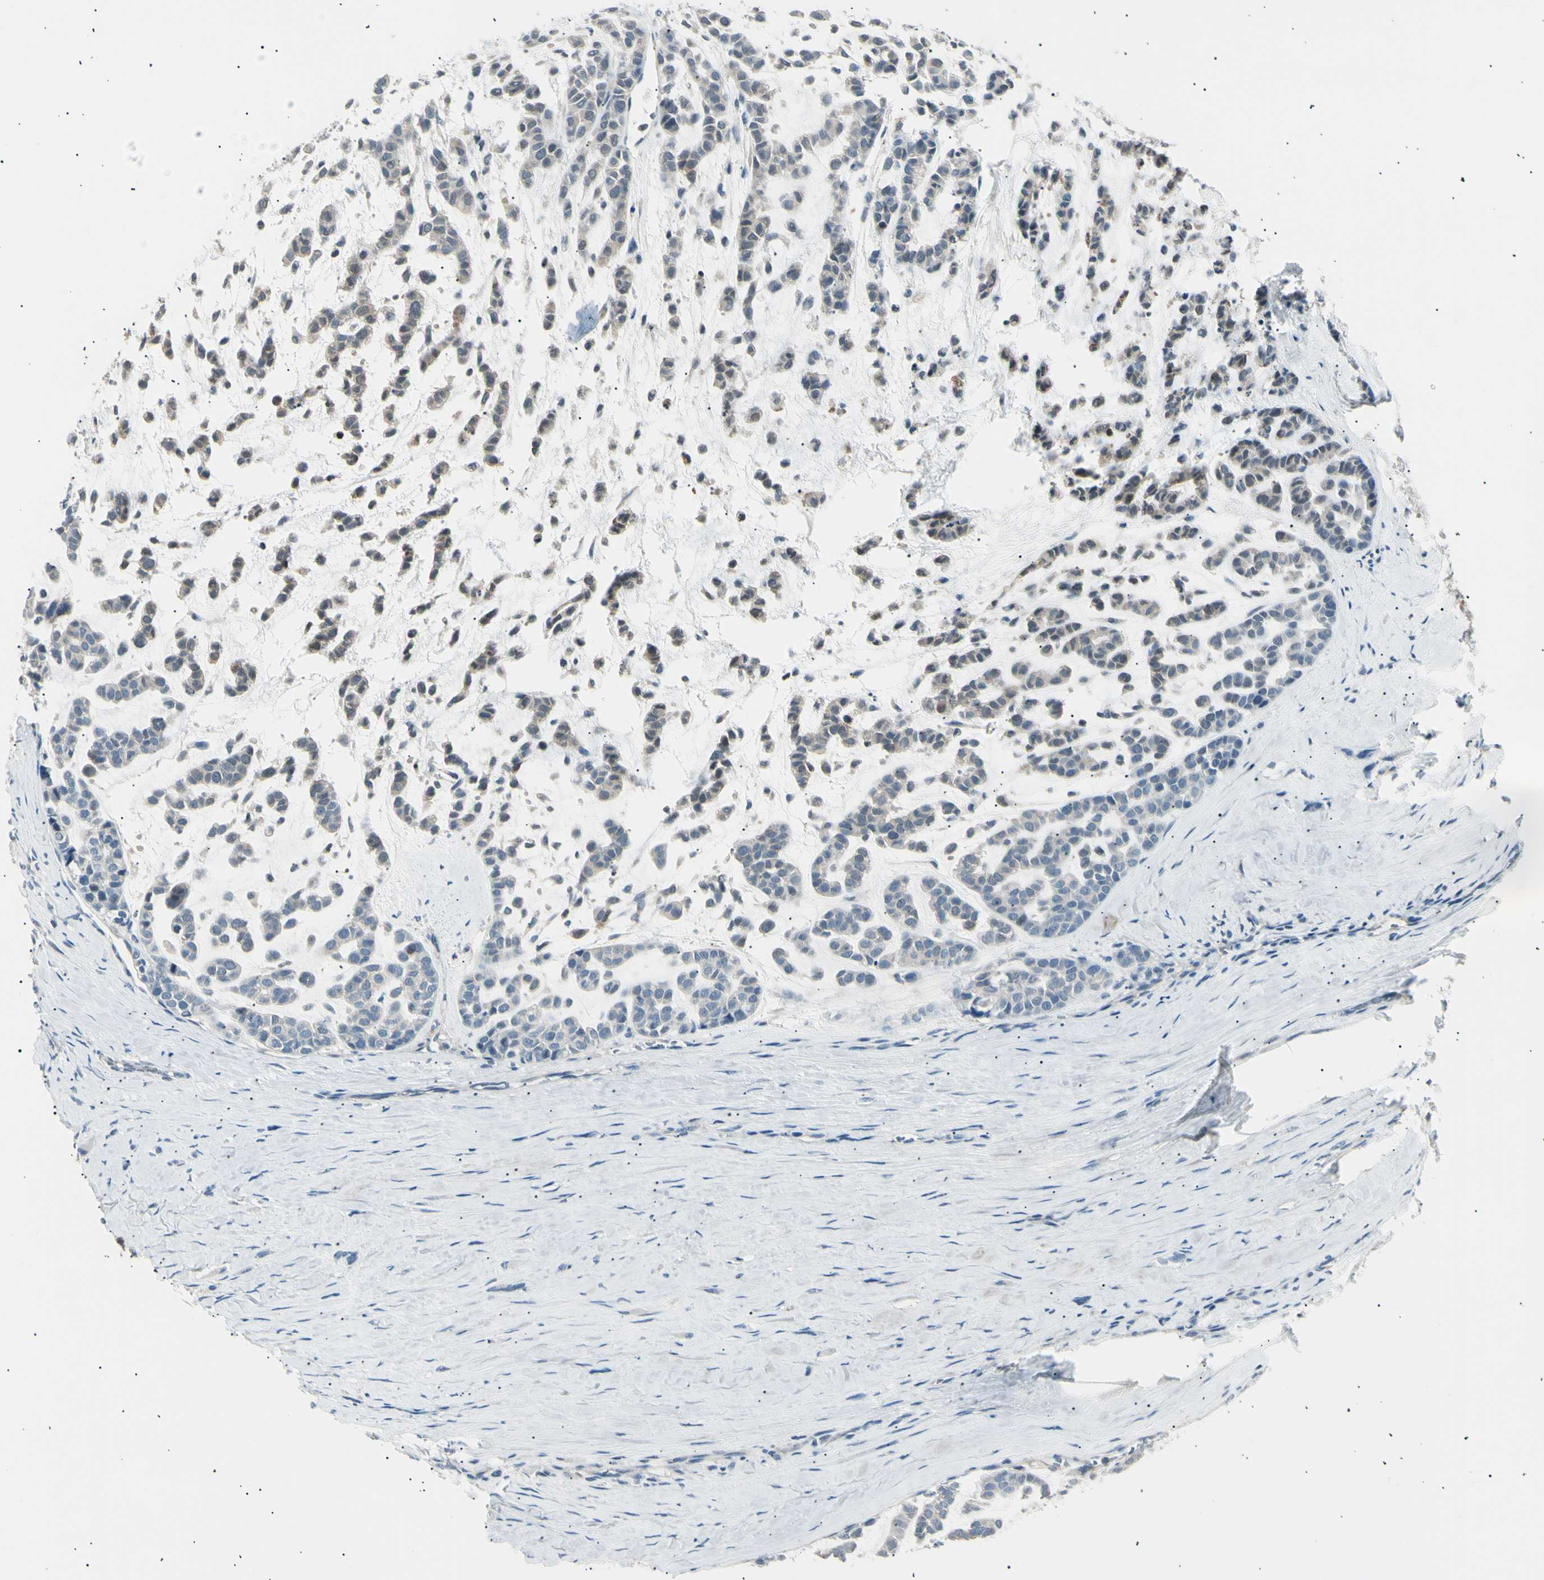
{"staining": {"intensity": "weak", "quantity": "25%-75%", "location": "cytoplasmic/membranous"}, "tissue": "head and neck cancer", "cell_type": "Tumor cells", "image_type": "cancer", "snomed": [{"axis": "morphology", "description": "Adenocarcinoma, NOS"}, {"axis": "morphology", "description": "Adenoma, NOS"}, {"axis": "topography", "description": "Head-Neck"}], "caption": "Adenoma (head and neck) stained for a protein exhibits weak cytoplasmic/membranous positivity in tumor cells.", "gene": "LHPP", "patient": {"sex": "female", "age": 55}}